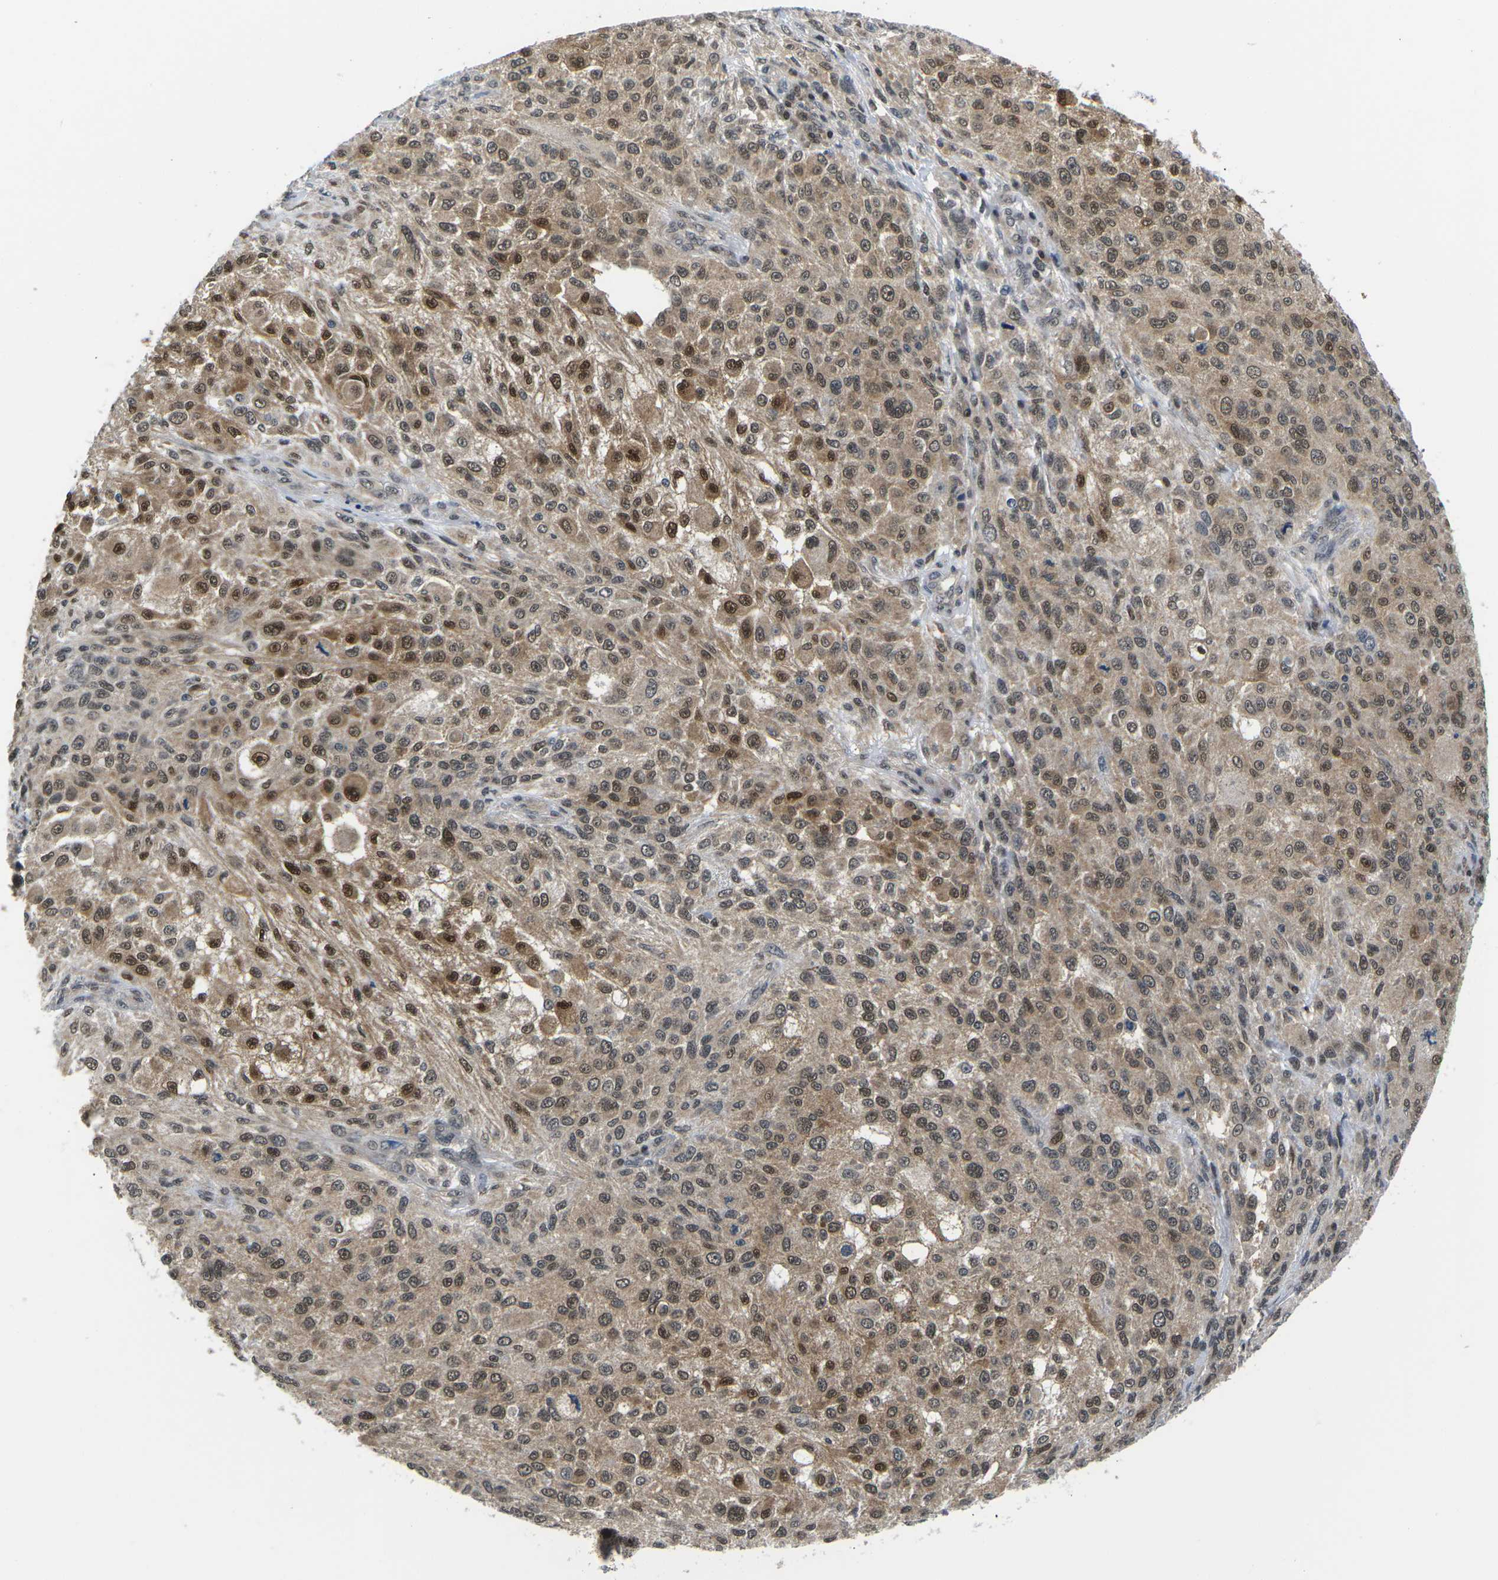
{"staining": {"intensity": "moderate", "quantity": ">75%", "location": "cytoplasmic/membranous,nuclear"}, "tissue": "melanoma", "cell_type": "Tumor cells", "image_type": "cancer", "snomed": [{"axis": "morphology", "description": "Necrosis, NOS"}, {"axis": "morphology", "description": "Malignant melanoma, NOS"}, {"axis": "topography", "description": "Skin"}], "caption": "Protein analysis of melanoma tissue exhibits moderate cytoplasmic/membranous and nuclear positivity in about >75% of tumor cells. (IHC, brightfield microscopy, high magnification).", "gene": "UBA7", "patient": {"sex": "female", "age": 87}}